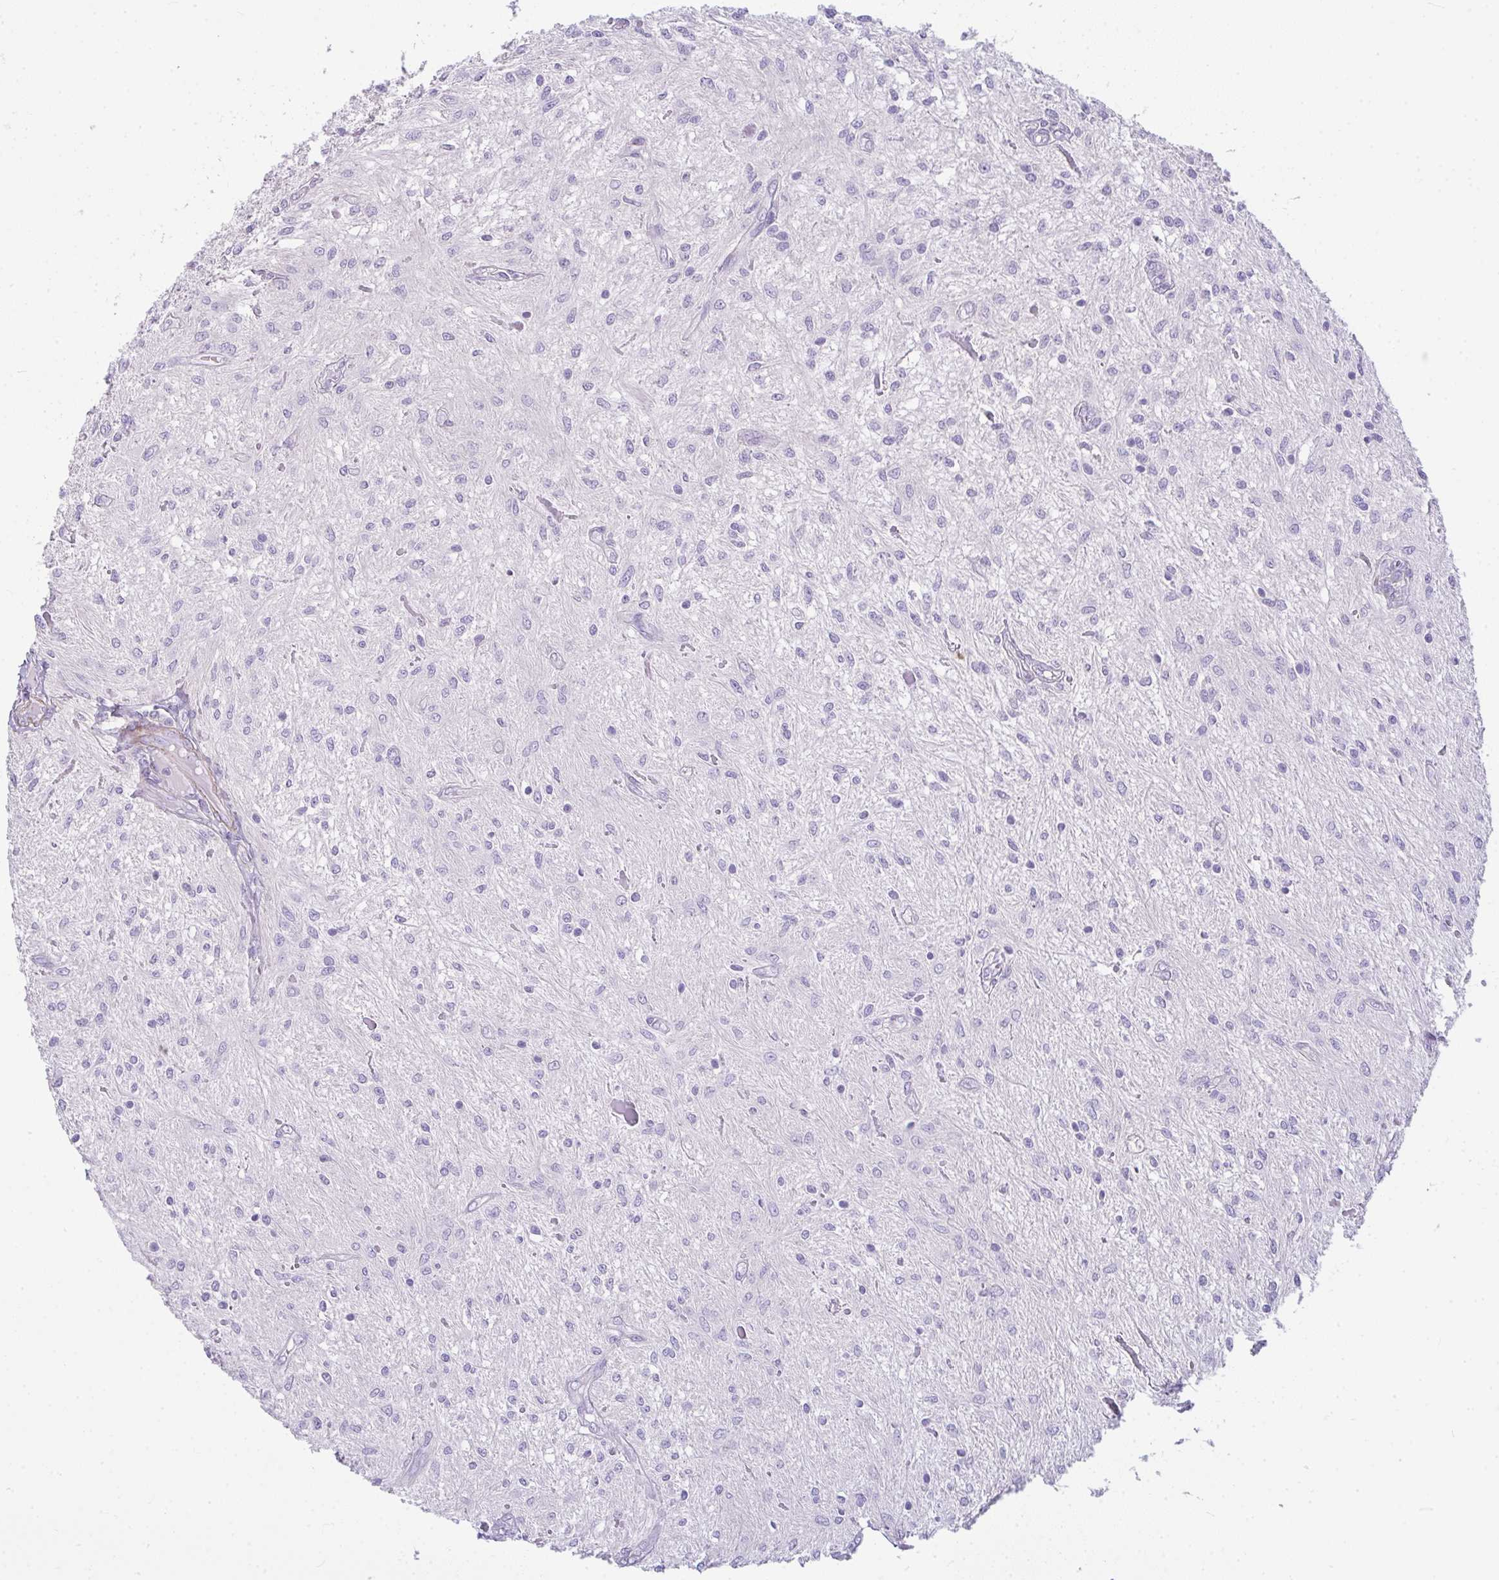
{"staining": {"intensity": "negative", "quantity": "none", "location": "none"}, "tissue": "glioma", "cell_type": "Tumor cells", "image_type": "cancer", "snomed": [{"axis": "morphology", "description": "Glioma, malignant, Low grade"}, {"axis": "topography", "description": "Cerebellum"}], "caption": "This is an immunohistochemistry (IHC) histopathology image of glioma. There is no staining in tumor cells.", "gene": "CDRT15", "patient": {"sex": "female", "age": 14}}